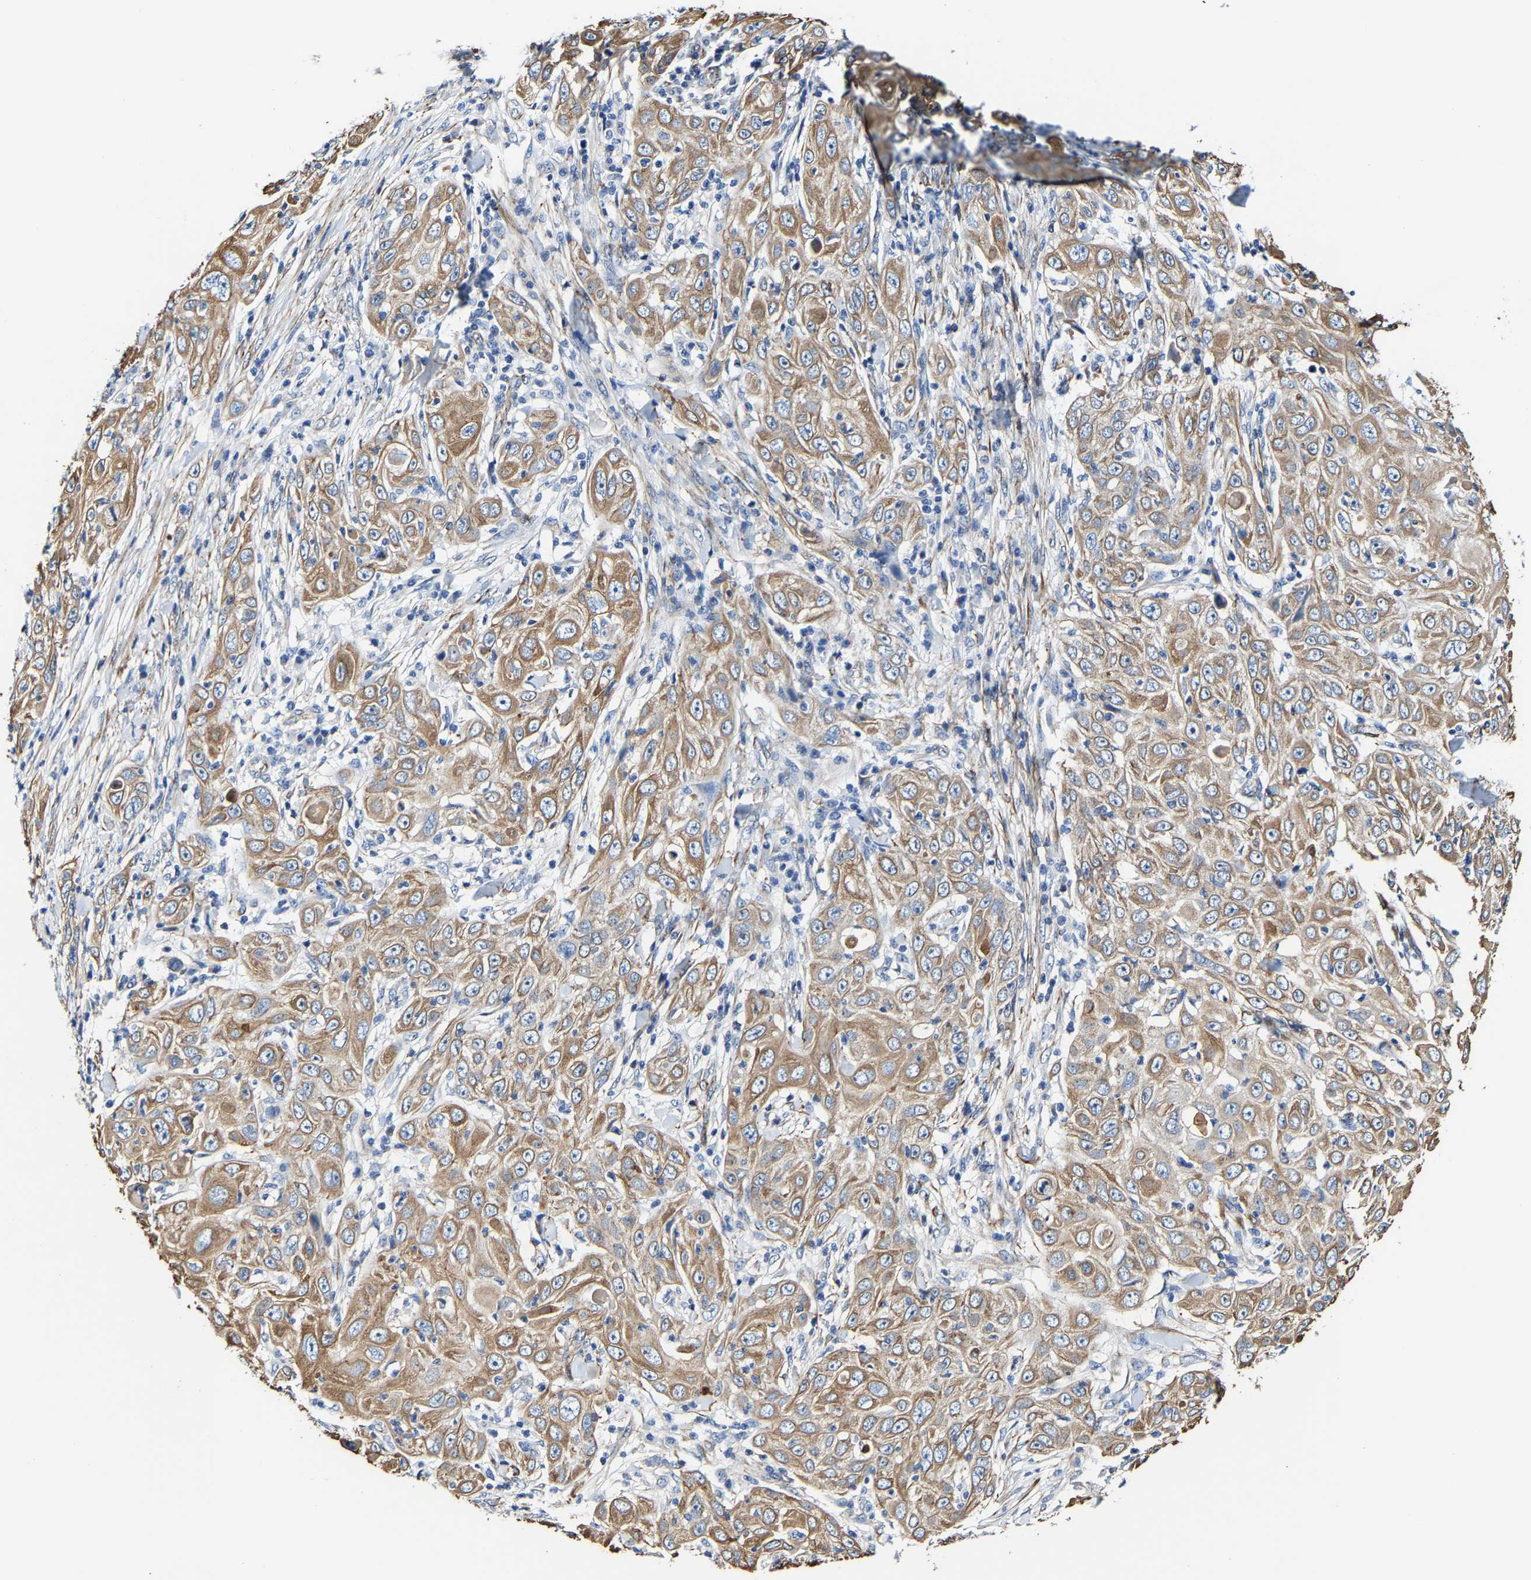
{"staining": {"intensity": "moderate", "quantity": ">75%", "location": "cytoplasmic/membranous"}, "tissue": "skin cancer", "cell_type": "Tumor cells", "image_type": "cancer", "snomed": [{"axis": "morphology", "description": "Squamous cell carcinoma, NOS"}, {"axis": "topography", "description": "Skin"}], "caption": "An IHC photomicrograph of neoplastic tissue is shown. Protein staining in brown labels moderate cytoplasmic/membranous positivity in squamous cell carcinoma (skin) within tumor cells. The staining was performed using DAB to visualize the protein expression in brown, while the nuclei were stained in blue with hematoxylin (Magnification: 20x).", "gene": "MMEL1", "patient": {"sex": "female", "age": 88}}